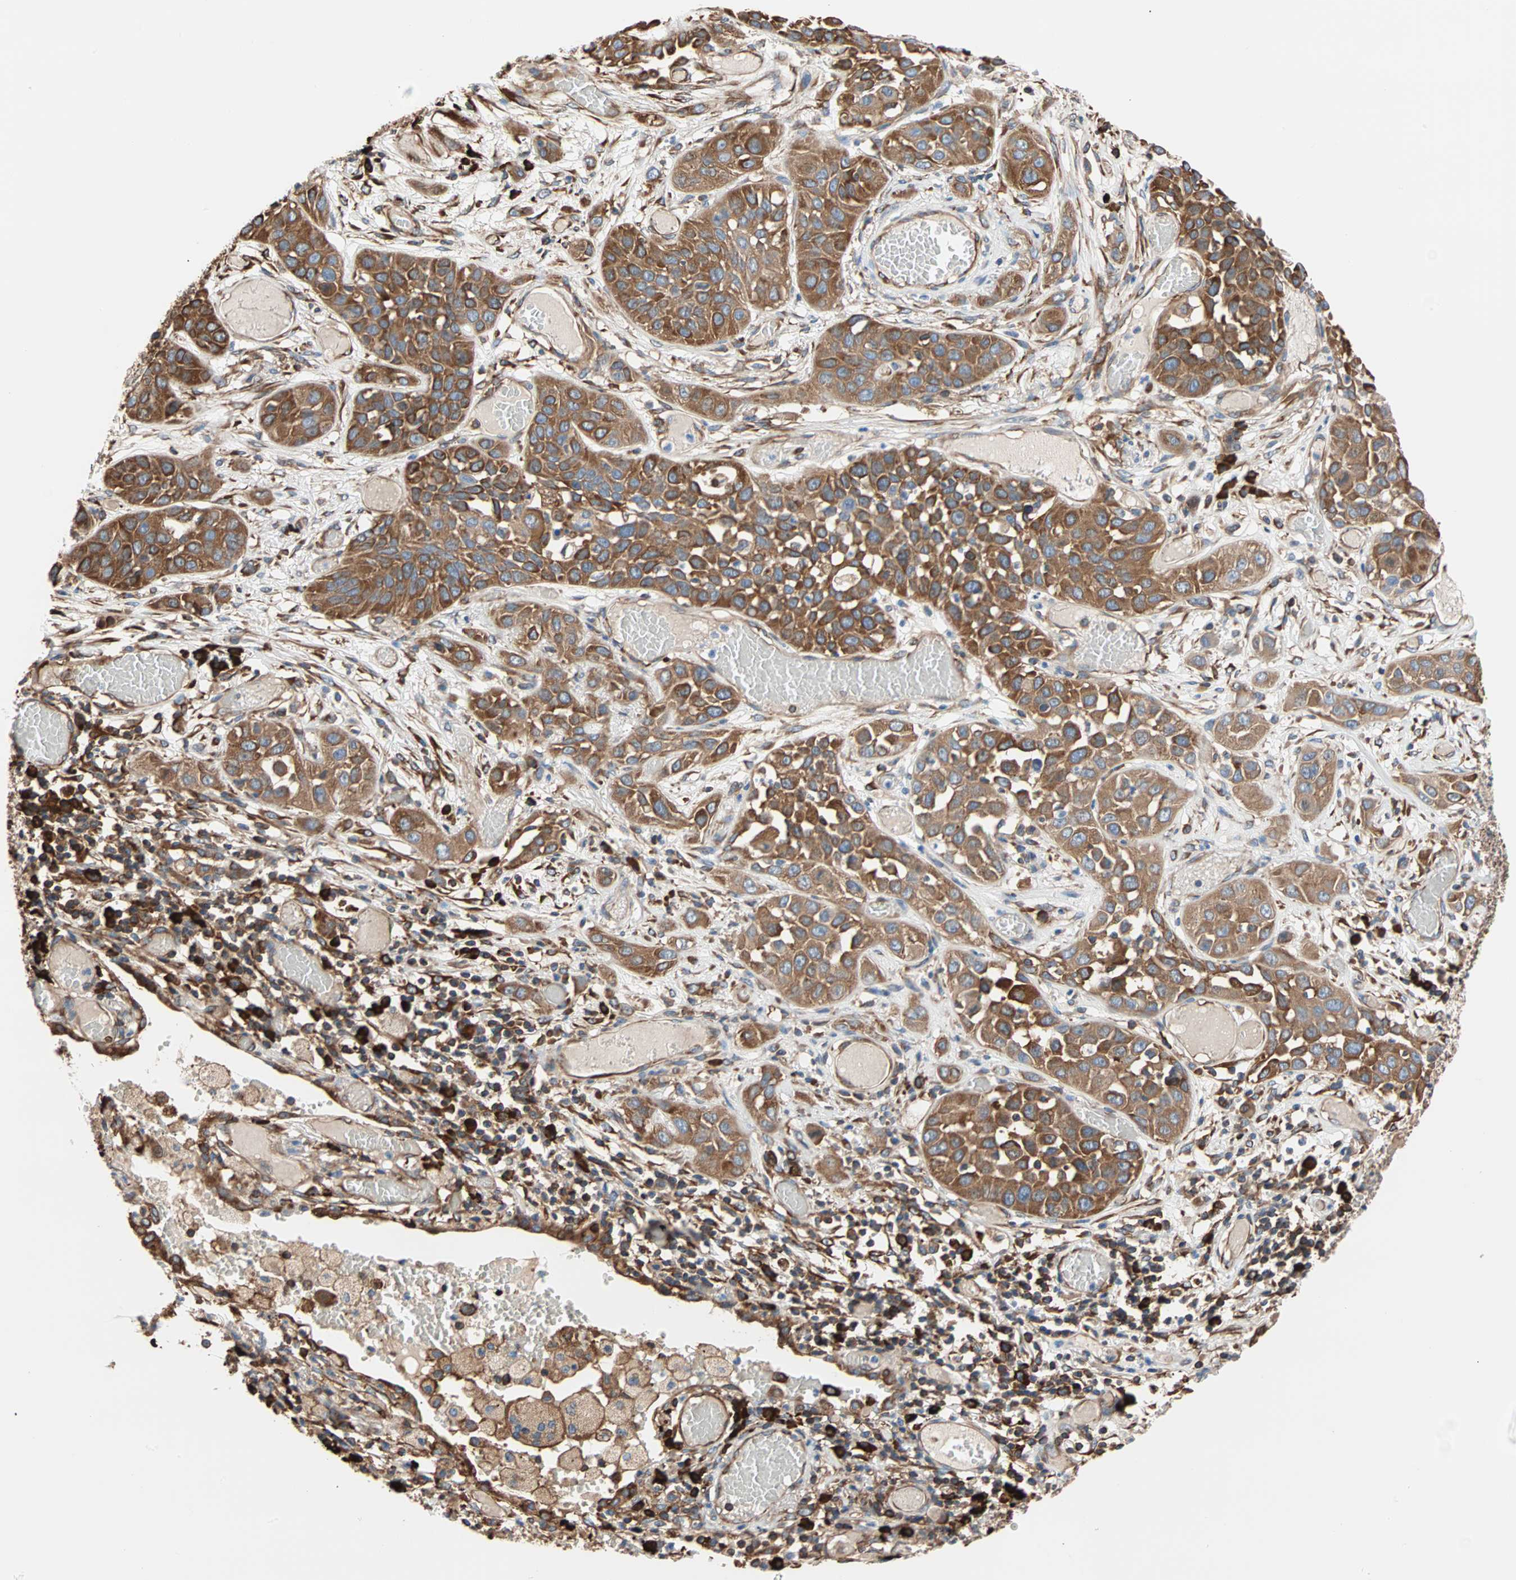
{"staining": {"intensity": "strong", "quantity": ">75%", "location": "cytoplasmic/membranous"}, "tissue": "lung cancer", "cell_type": "Tumor cells", "image_type": "cancer", "snomed": [{"axis": "morphology", "description": "Squamous cell carcinoma, NOS"}, {"axis": "topography", "description": "Lung"}], "caption": "High-magnification brightfield microscopy of lung cancer stained with DAB (3,3'-diaminobenzidine) (brown) and counterstained with hematoxylin (blue). tumor cells exhibit strong cytoplasmic/membranous positivity is appreciated in approximately>75% of cells.", "gene": "EEF2", "patient": {"sex": "male", "age": 71}}